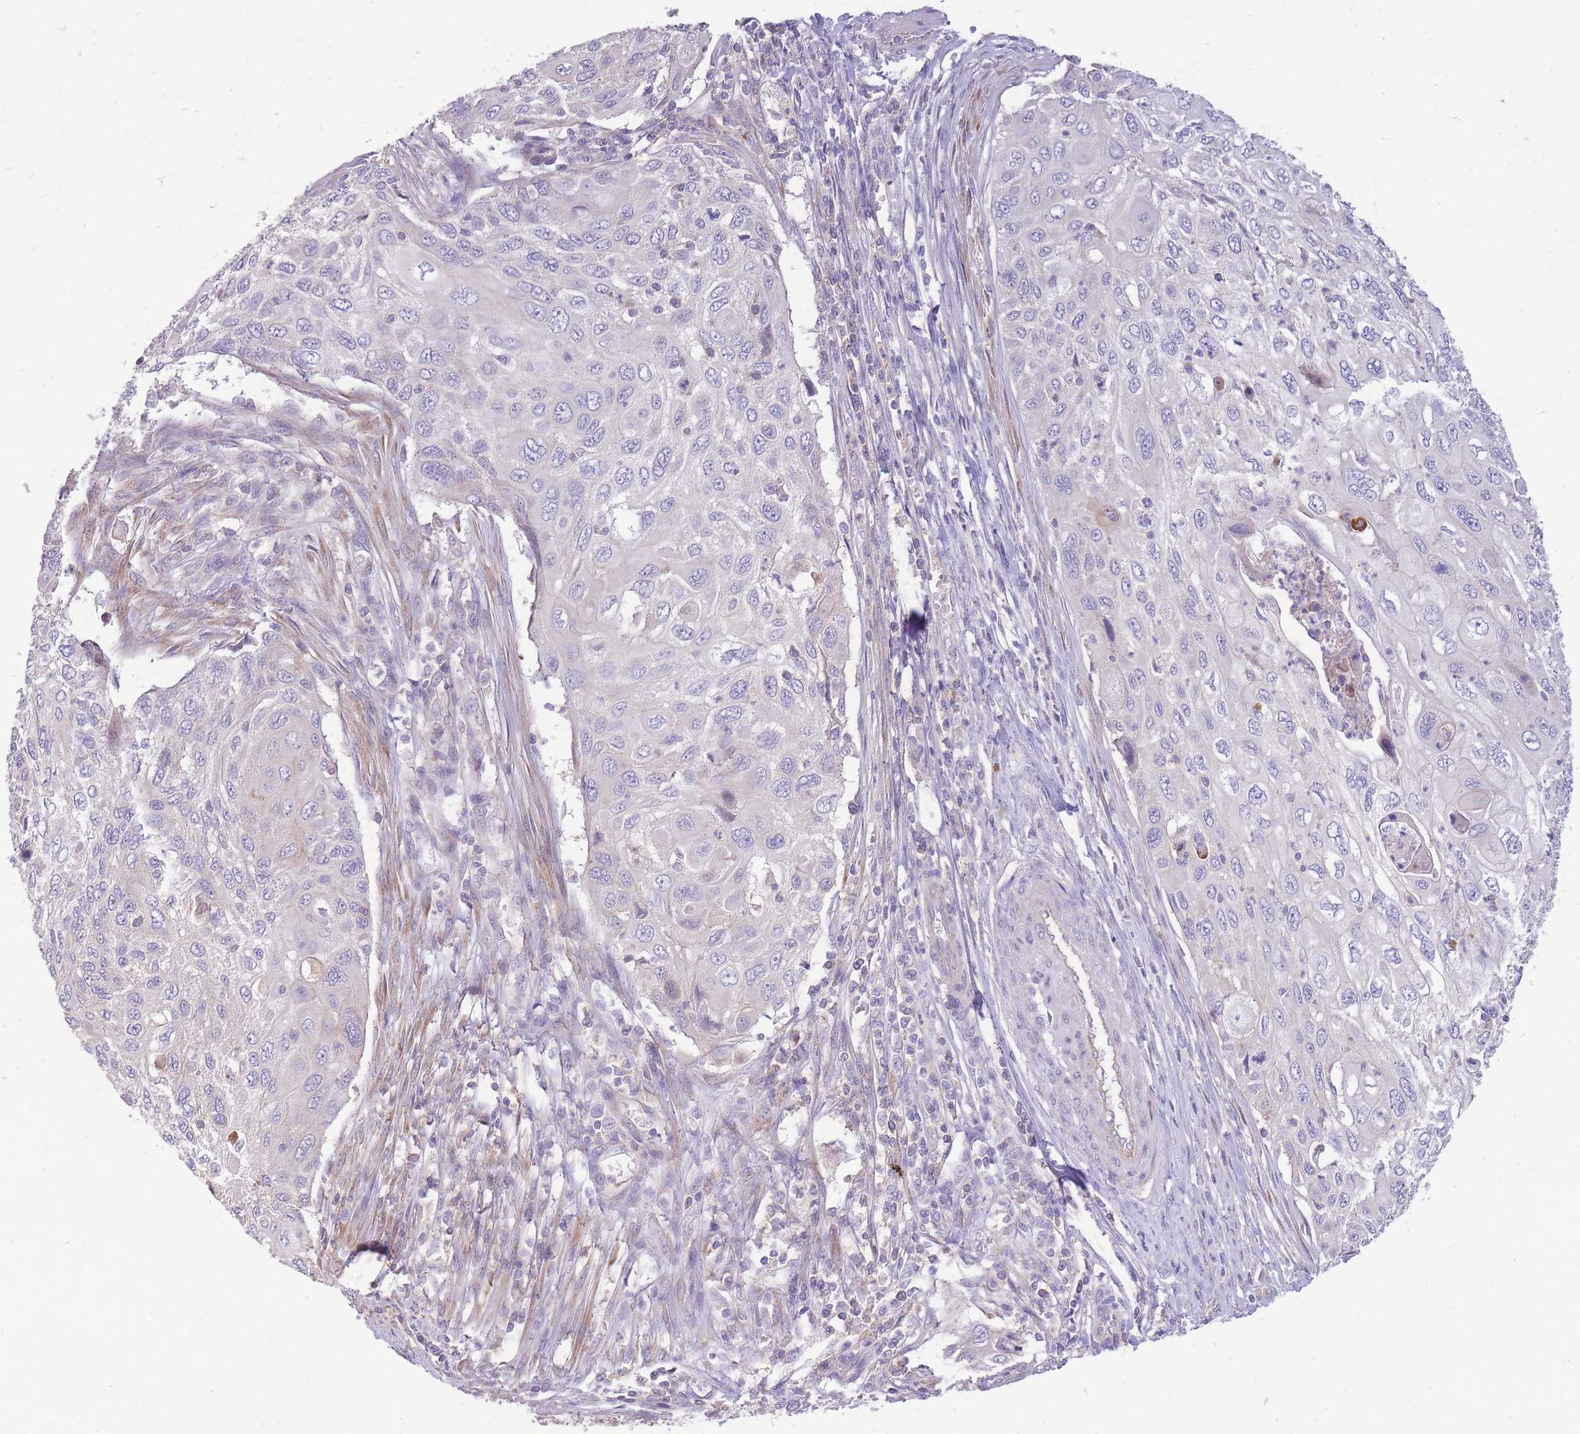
{"staining": {"intensity": "negative", "quantity": "none", "location": "none"}, "tissue": "cervical cancer", "cell_type": "Tumor cells", "image_type": "cancer", "snomed": [{"axis": "morphology", "description": "Squamous cell carcinoma, NOS"}, {"axis": "topography", "description": "Cervix"}], "caption": "Photomicrograph shows no protein staining in tumor cells of cervical cancer tissue. (DAB (3,3'-diaminobenzidine) IHC, high magnification).", "gene": "OR5T1", "patient": {"sex": "female", "age": 70}}